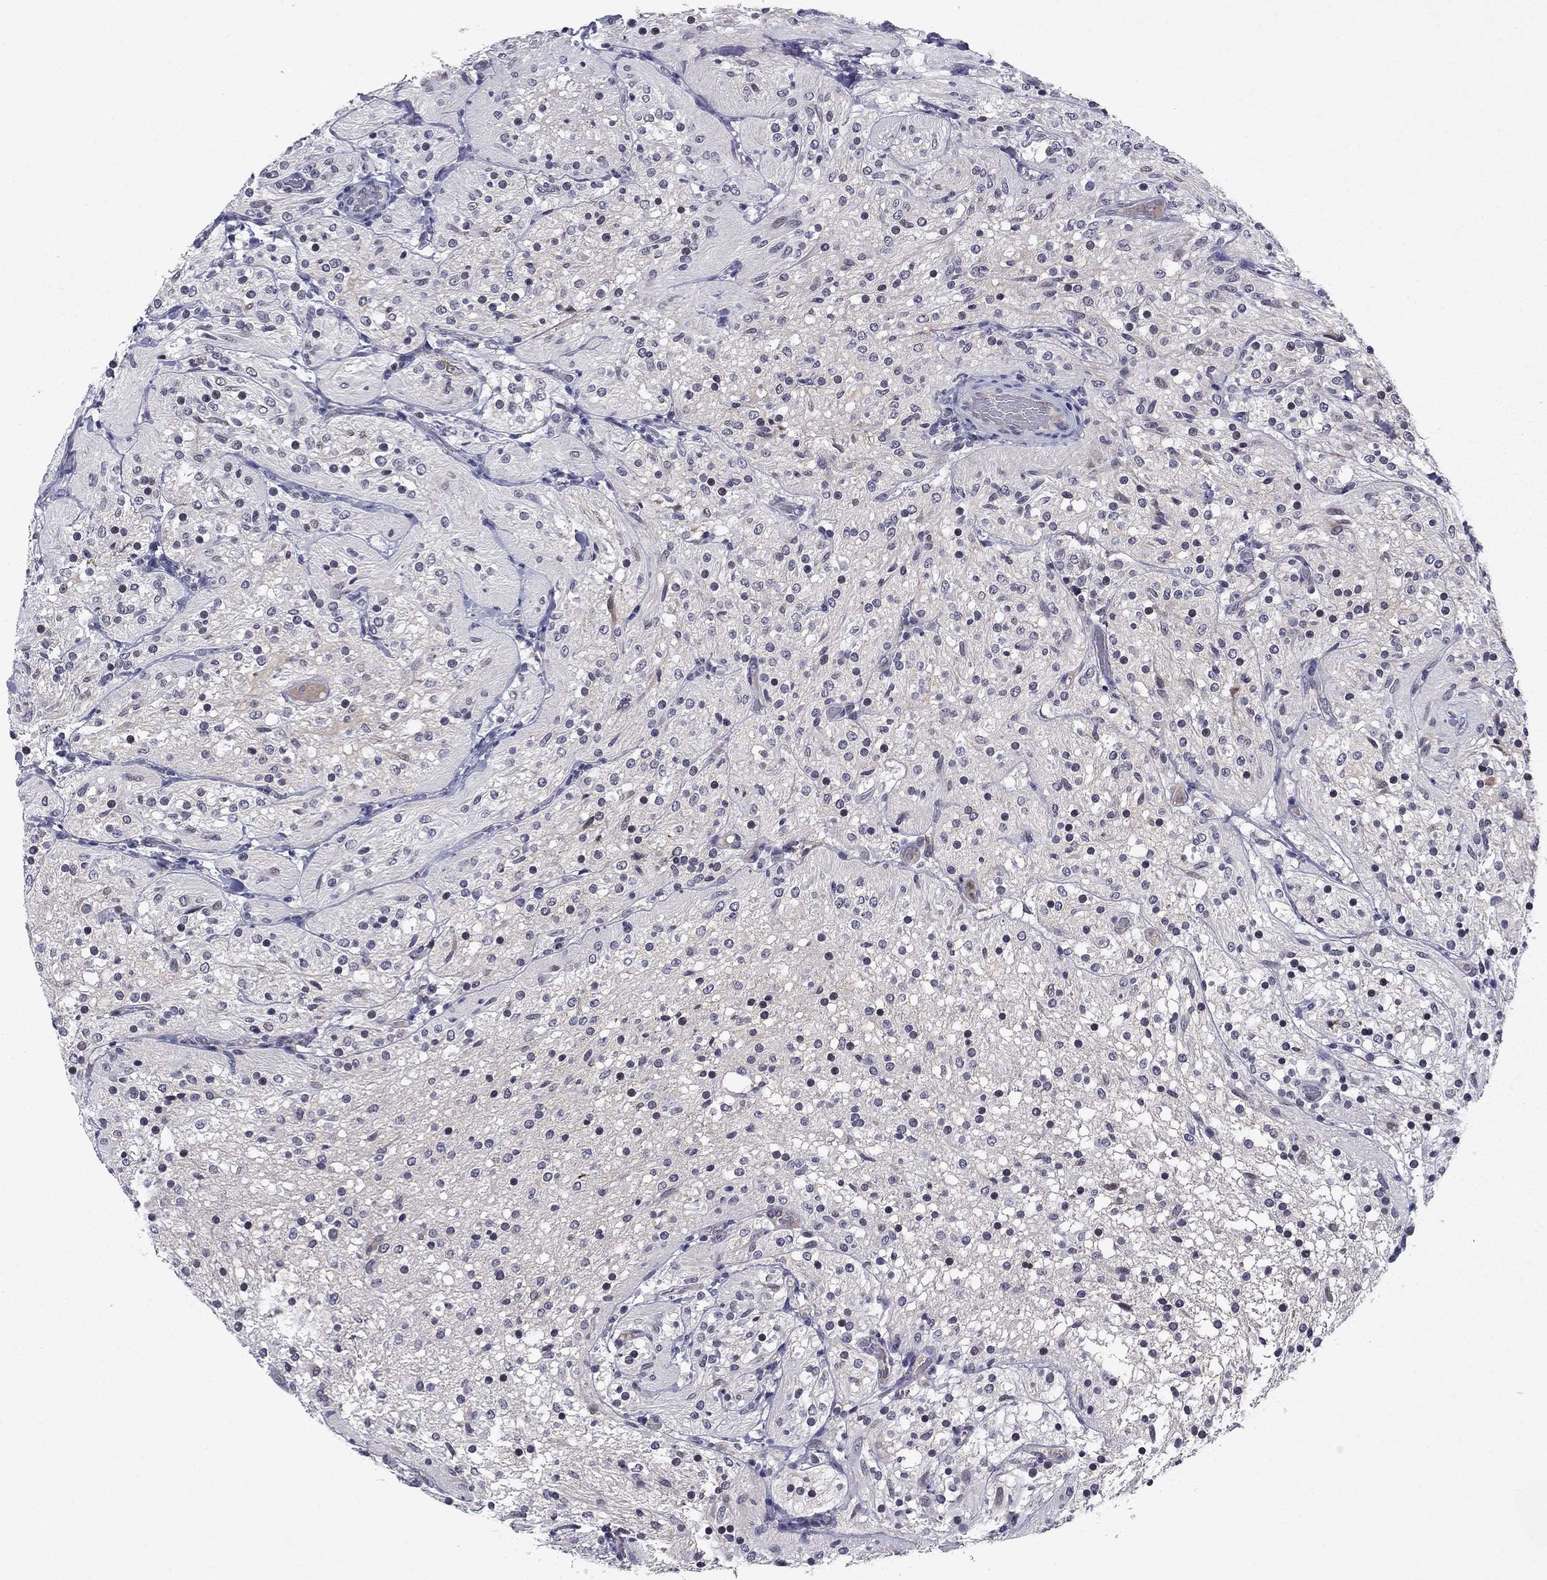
{"staining": {"intensity": "negative", "quantity": "none", "location": "none"}, "tissue": "glioma", "cell_type": "Tumor cells", "image_type": "cancer", "snomed": [{"axis": "morphology", "description": "Glioma, malignant, Low grade"}, {"axis": "topography", "description": "Brain"}], "caption": "A photomicrograph of human low-grade glioma (malignant) is negative for staining in tumor cells.", "gene": "ECM1", "patient": {"sex": "male", "age": 3}}